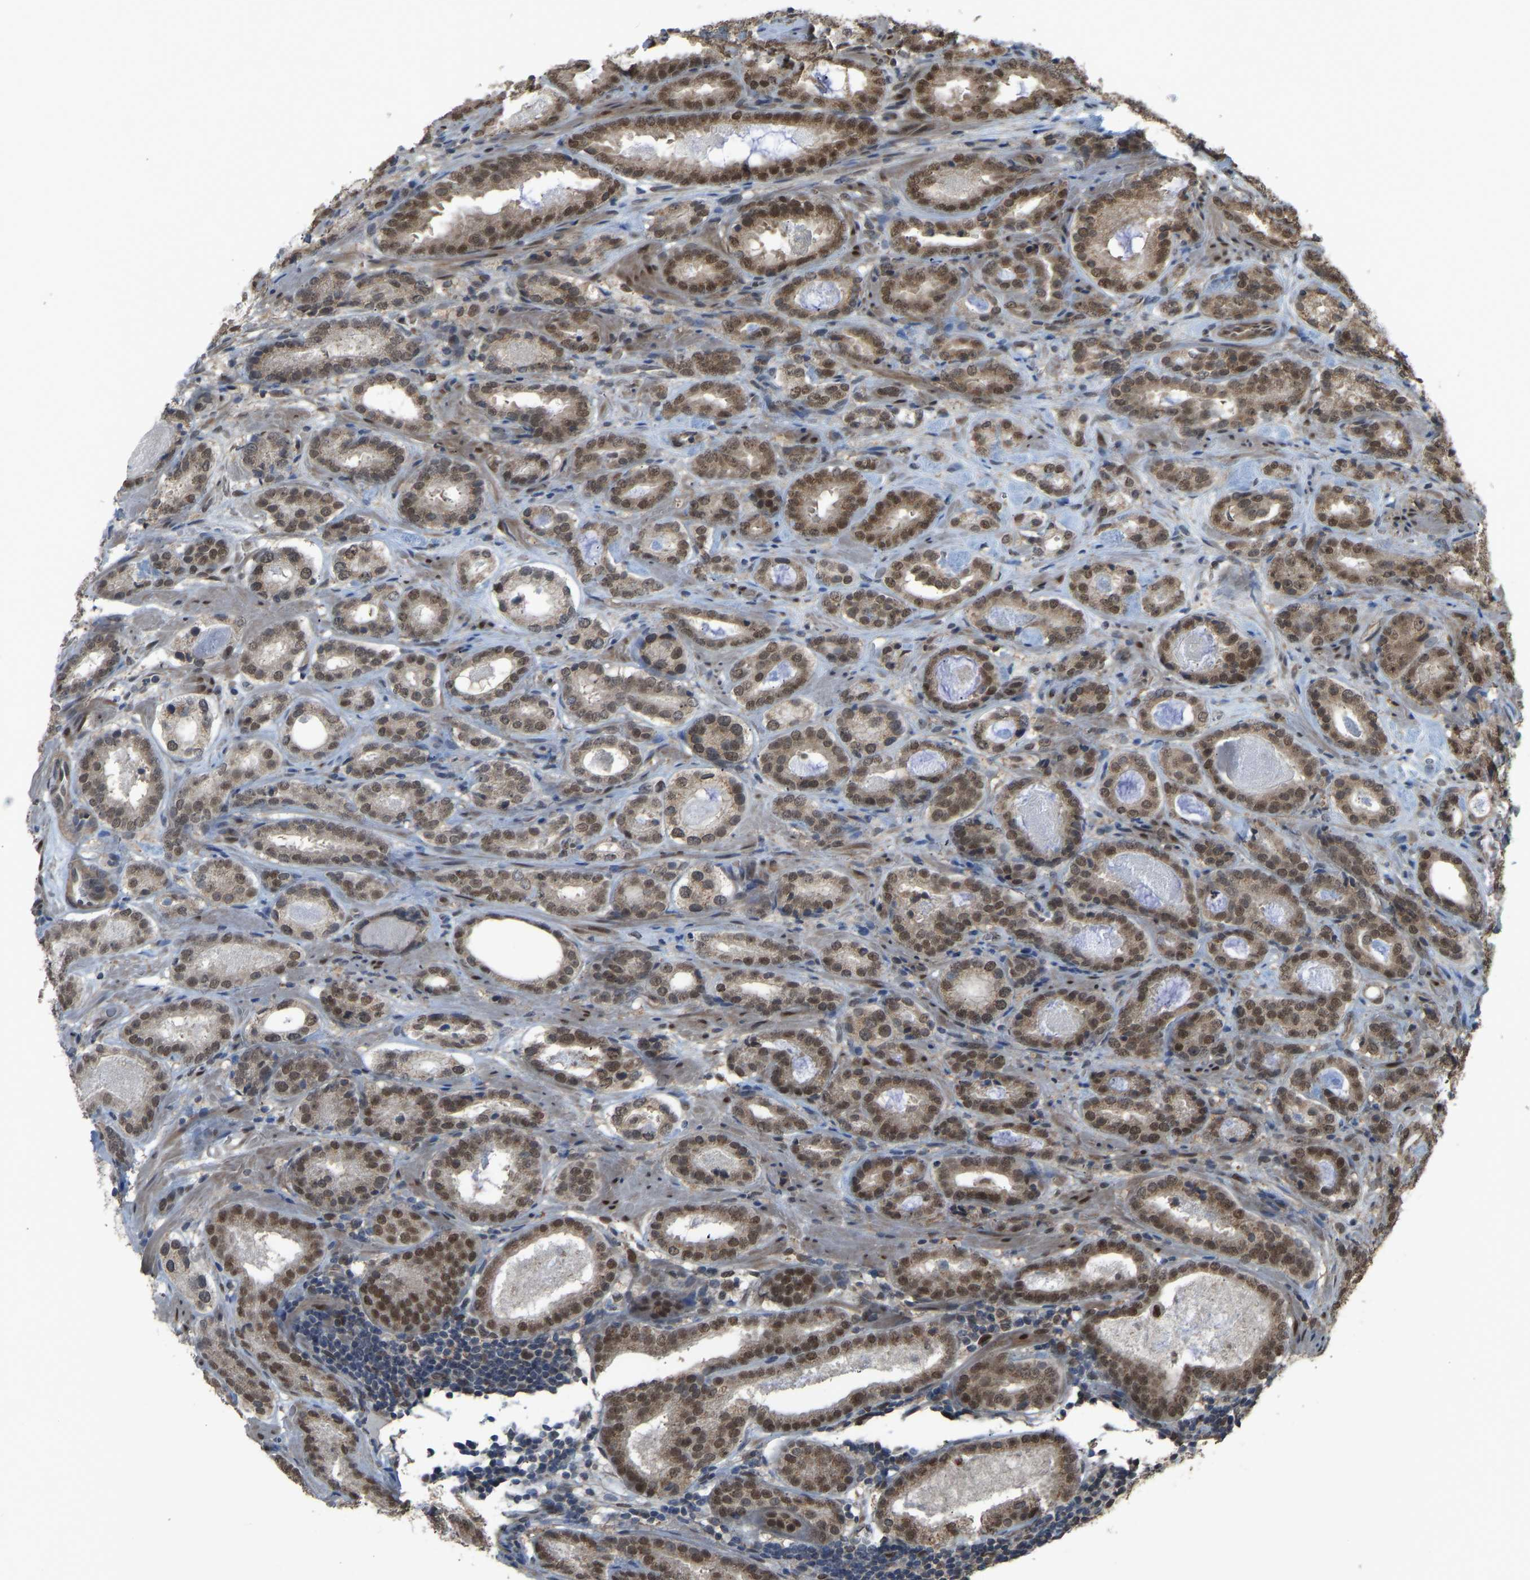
{"staining": {"intensity": "moderate", "quantity": ">75%", "location": "cytoplasmic/membranous,nuclear"}, "tissue": "prostate cancer", "cell_type": "Tumor cells", "image_type": "cancer", "snomed": [{"axis": "morphology", "description": "Adenocarcinoma, Low grade"}, {"axis": "topography", "description": "Prostate"}], "caption": "Tumor cells demonstrate medium levels of moderate cytoplasmic/membranous and nuclear expression in approximately >75% of cells in prostate adenocarcinoma (low-grade).", "gene": "KPNA6", "patient": {"sex": "male", "age": 69}}